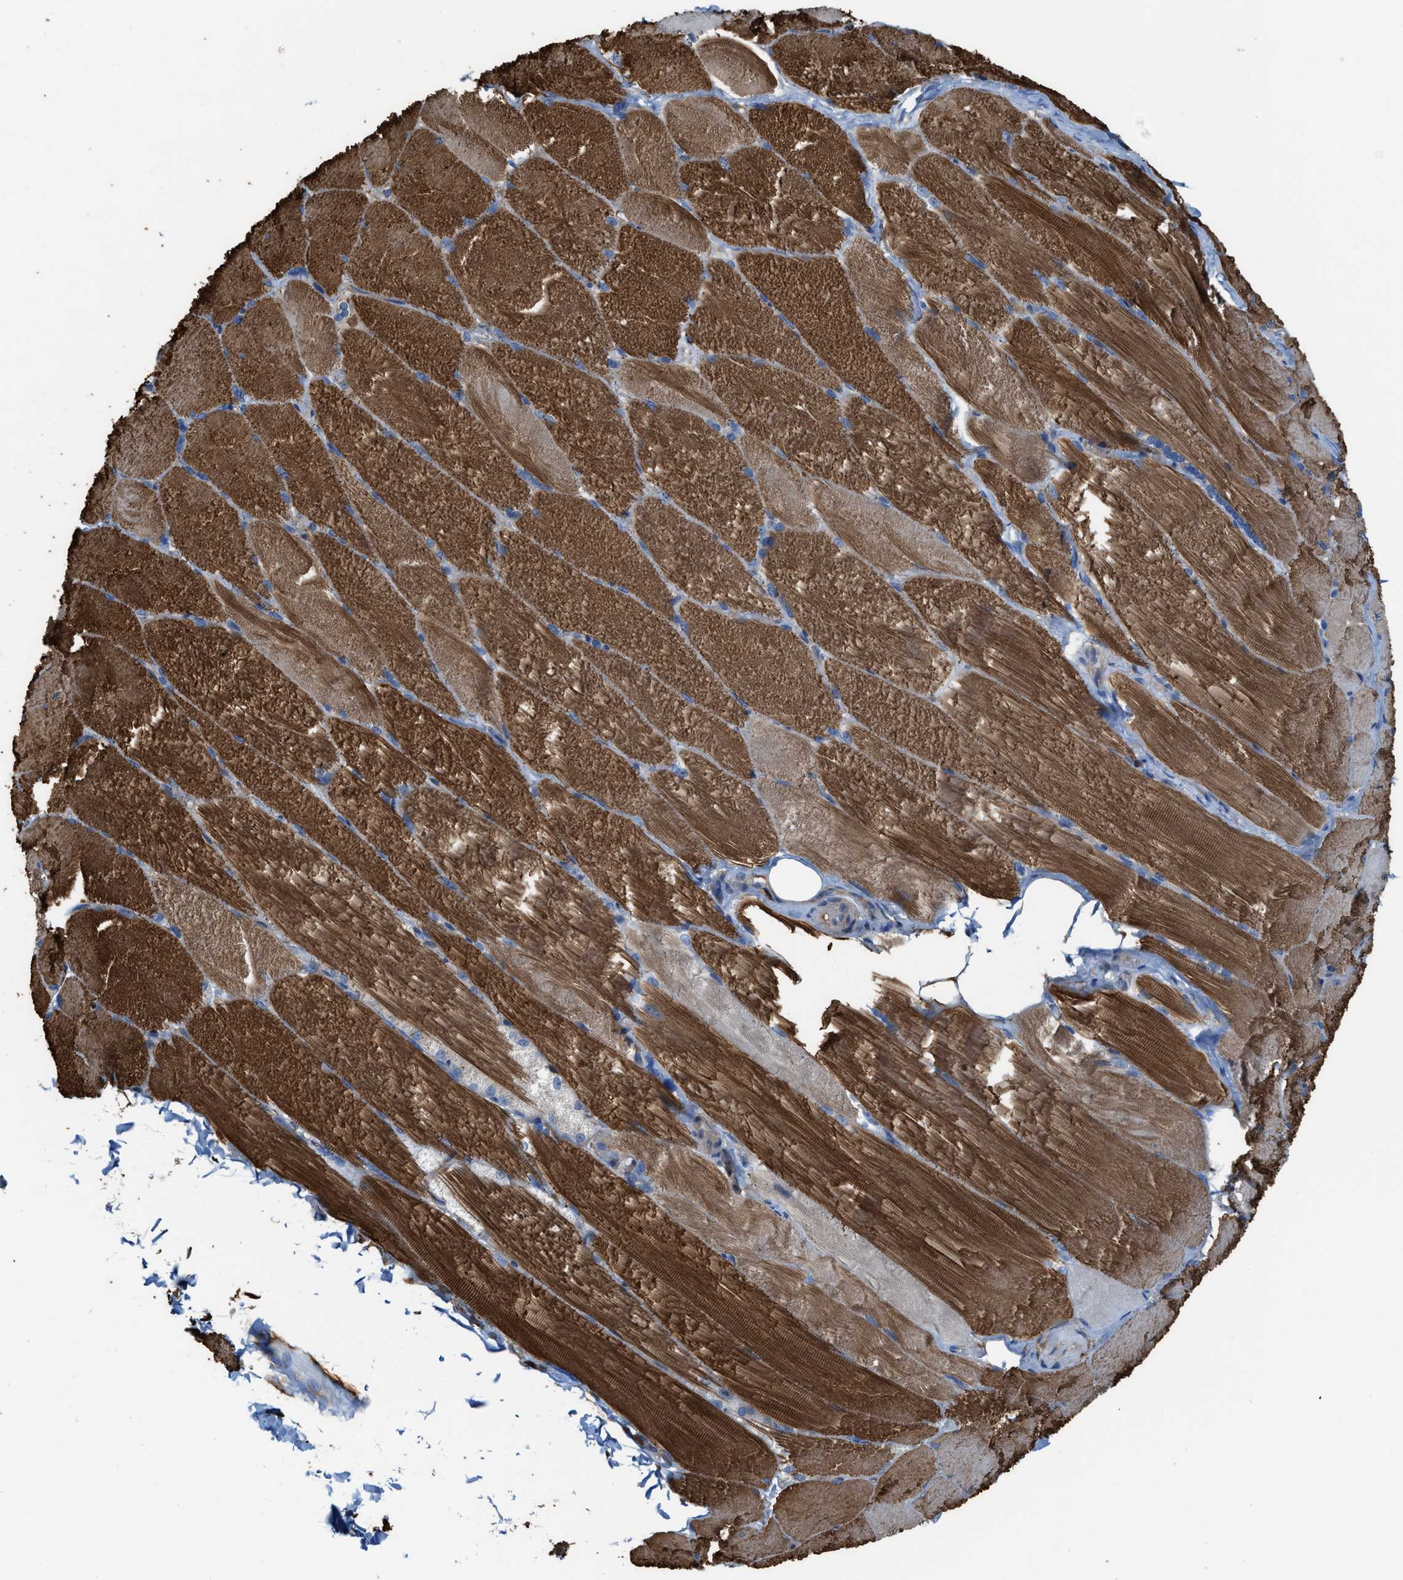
{"staining": {"intensity": "strong", "quantity": "25%-75%", "location": "cytoplasmic/membranous"}, "tissue": "skeletal muscle", "cell_type": "Myocytes", "image_type": "normal", "snomed": [{"axis": "morphology", "description": "Normal tissue, NOS"}, {"axis": "topography", "description": "Skin"}, {"axis": "topography", "description": "Skeletal muscle"}], "caption": "Skeletal muscle stained with a brown dye shows strong cytoplasmic/membranous positive expression in about 25%-75% of myocytes.", "gene": "ATIC", "patient": {"sex": "male", "age": 83}}